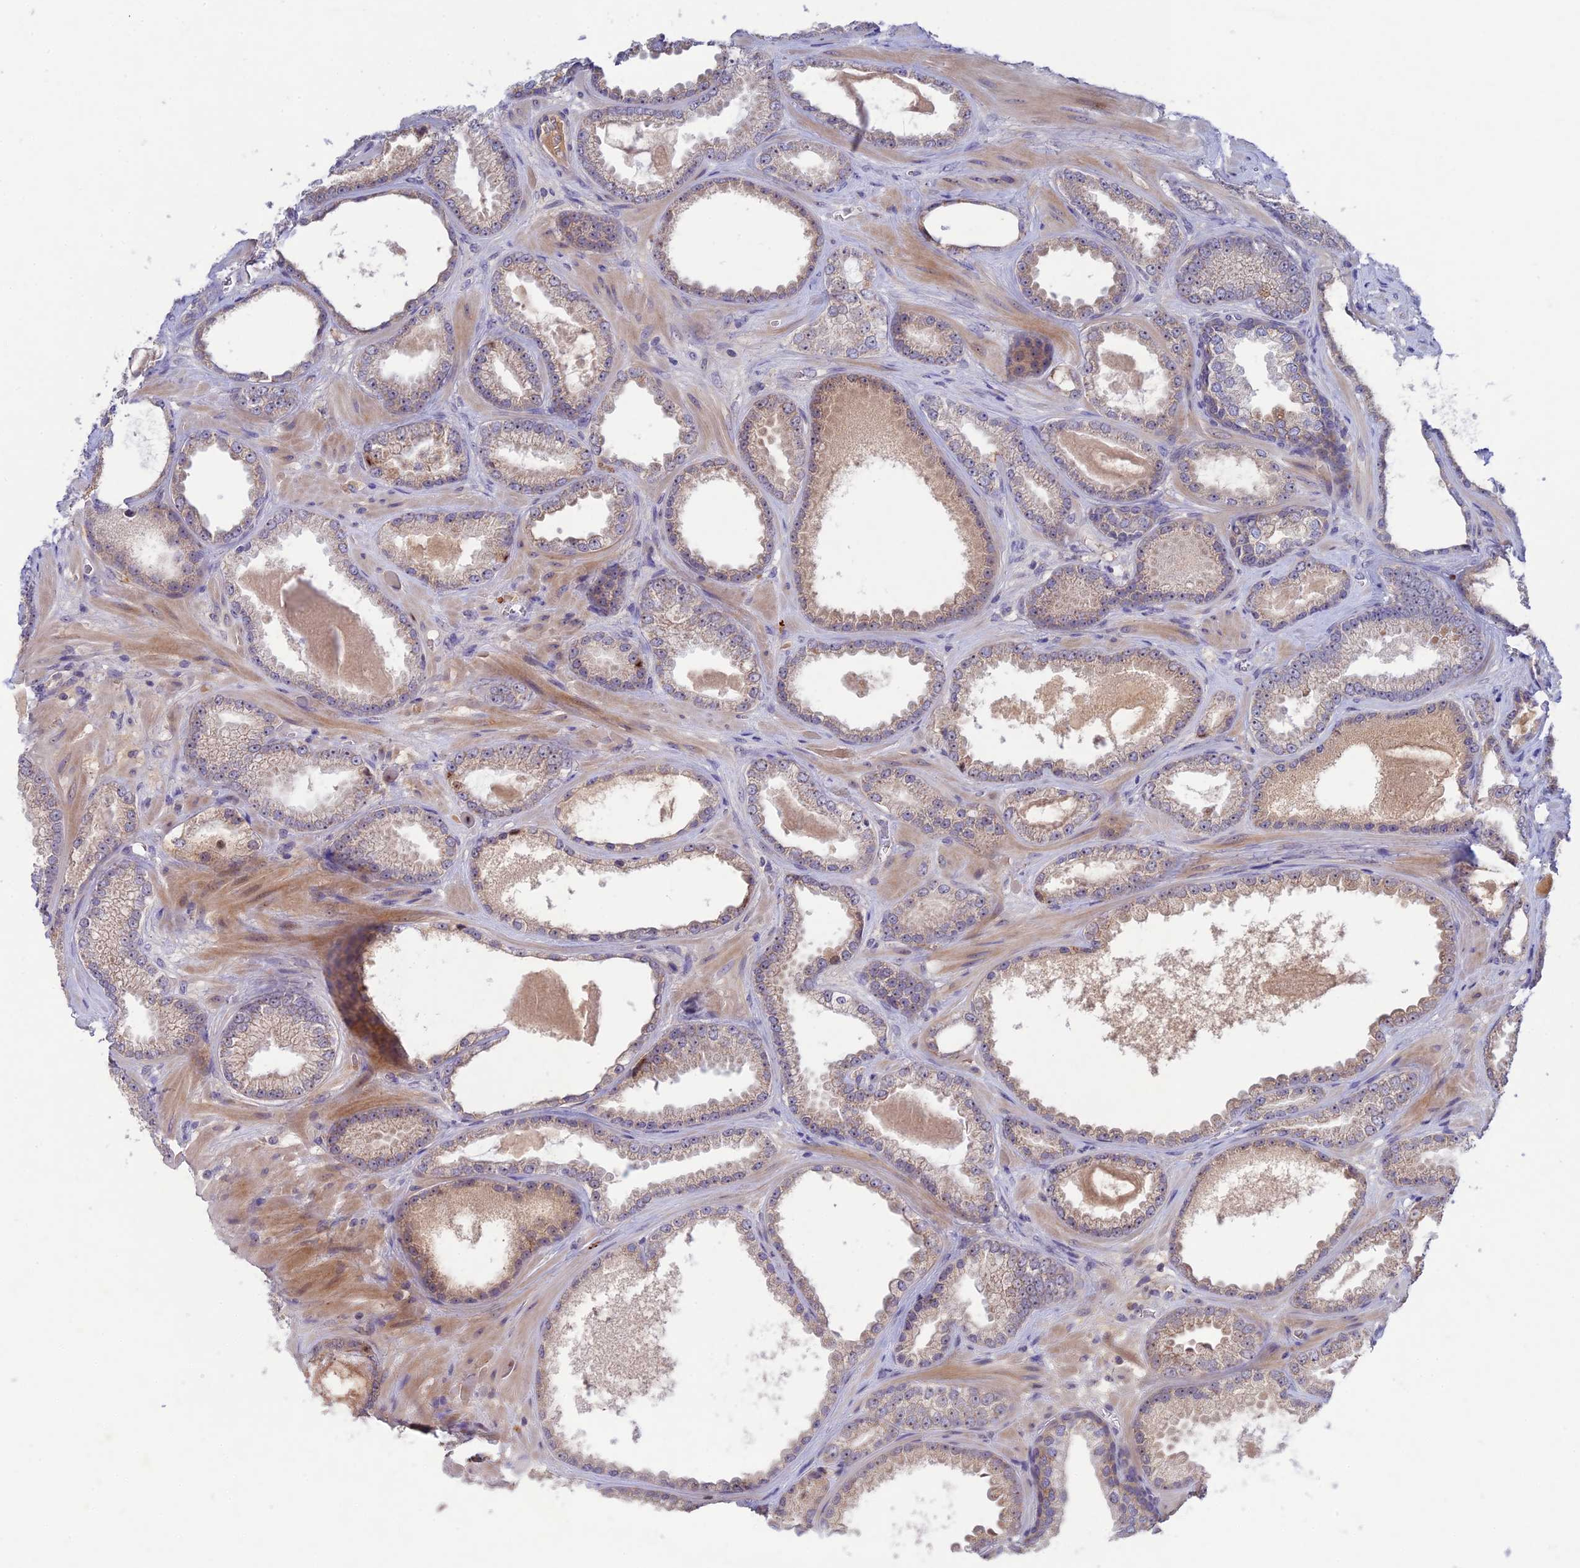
{"staining": {"intensity": "weak", "quantity": "25%-75%", "location": "cytoplasmic/membranous"}, "tissue": "prostate cancer", "cell_type": "Tumor cells", "image_type": "cancer", "snomed": [{"axis": "morphology", "description": "Adenocarcinoma, Low grade"}, {"axis": "topography", "description": "Prostate"}], "caption": "Immunohistochemistry histopathology image of human prostate cancer stained for a protein (brown), which demonstrates low levels of weak cytoplasmic/membranous expression in approximately 25%-75% of tumor cells.", "gene": "CHST5", "patient": {"sex": "male", "age": 57}}